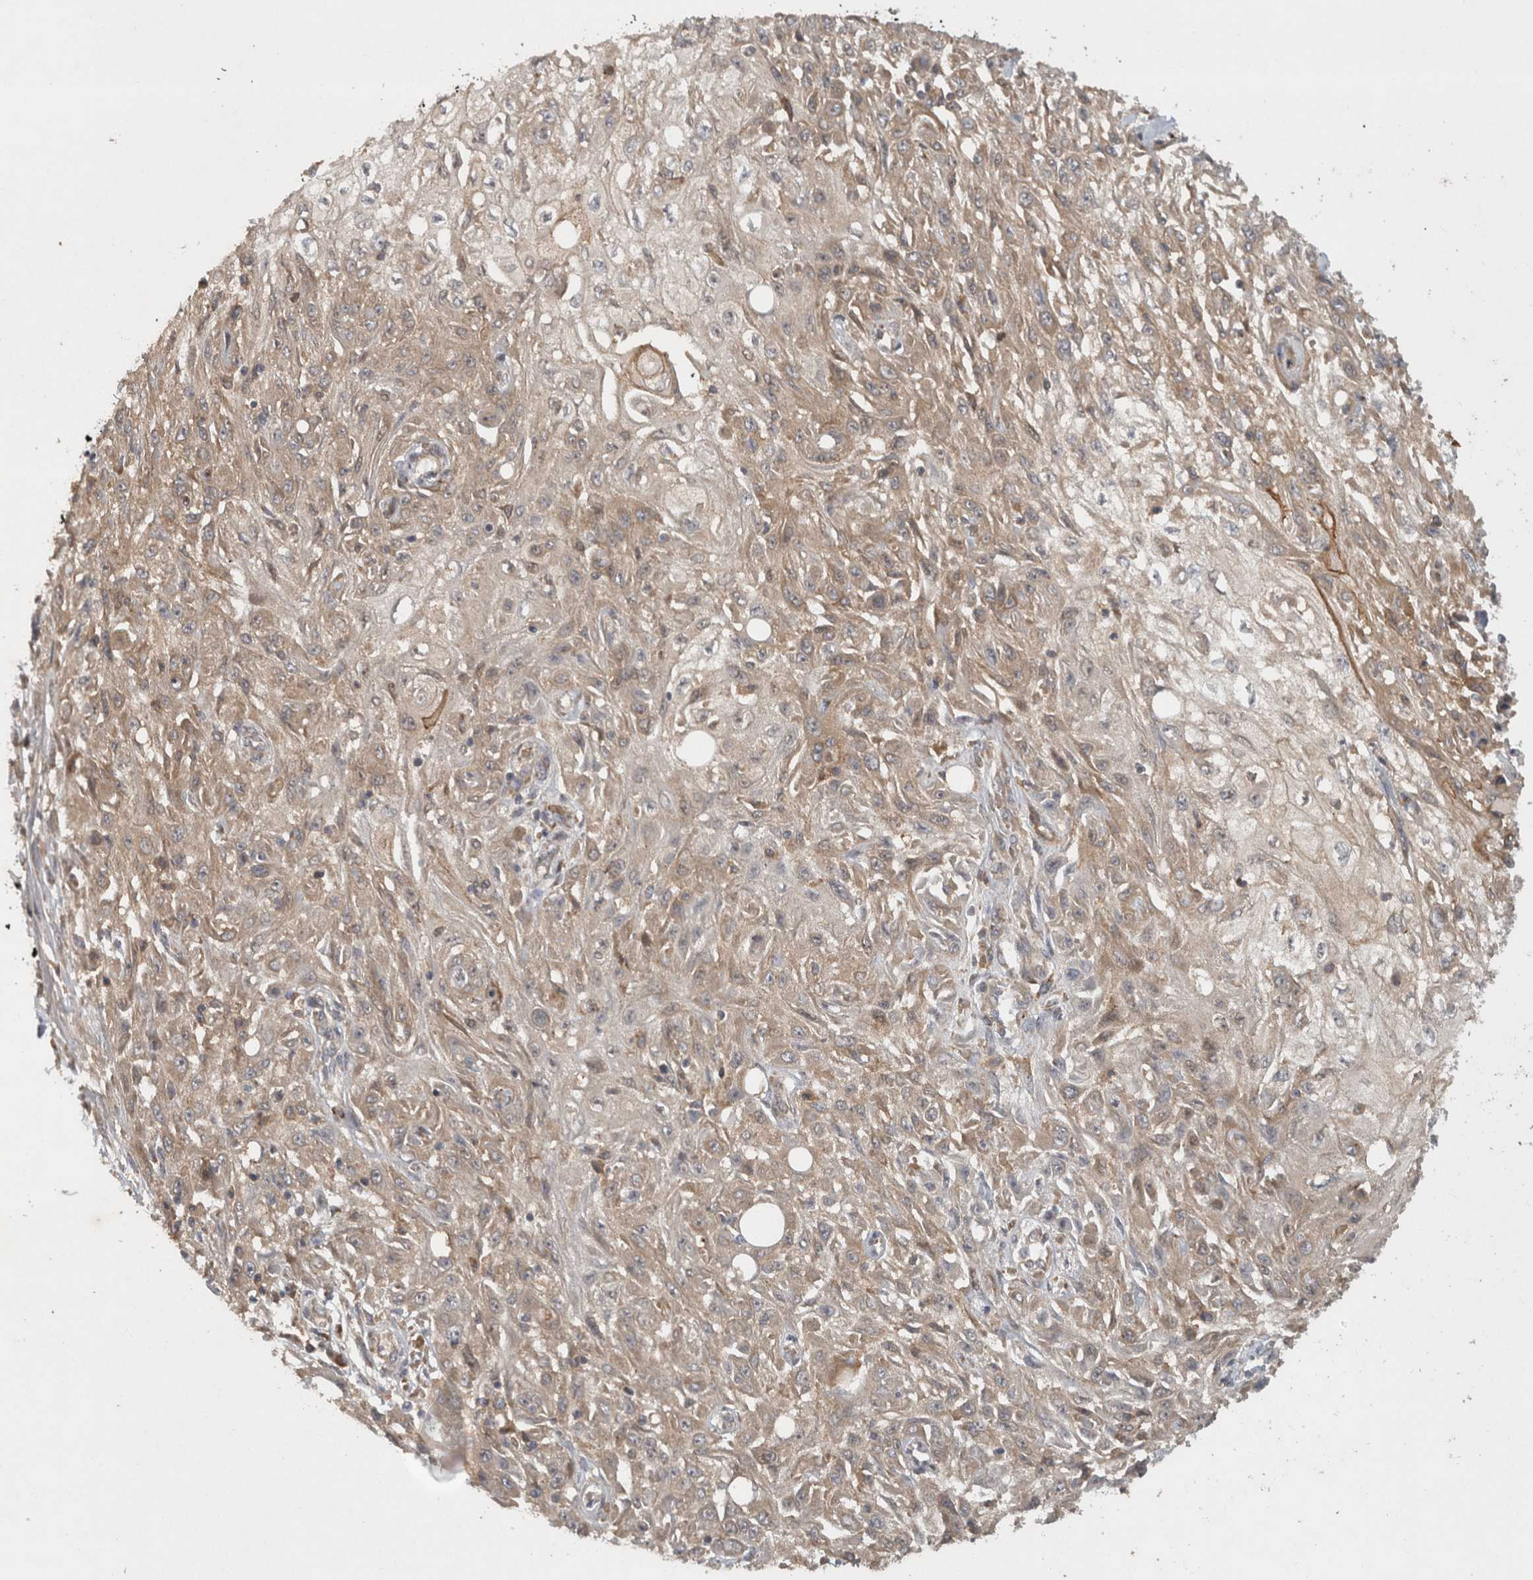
{"staining": {"intensity": "weak", "quantity": ">75%", "location": "cytoplasmic/membranous"}, "tissue": "skin cancer", "cell_type": "Tumor cells", "image_type": "cancer", "snomed": [{"axis": "morphology", "description": "Squamous cell carcinoma, NOS"}, {"axis": "morphology", "description": "Squamous cell carcinoma, metastatic, NOS"}, {"axis": "topography", "description": "Skin"}, {"axis": "topography", "description": "Lymph node"}], "caption": "This photomicrograph shows immunohistochemistry (IHC) staining of metastatic squamous cell carcinoma (skin), with low weak cytoplasmic/membranous expression in approximately >75% of tumor cells.", "gene": "VEPH1", "patient": {"sex": "male", "age": 75}}